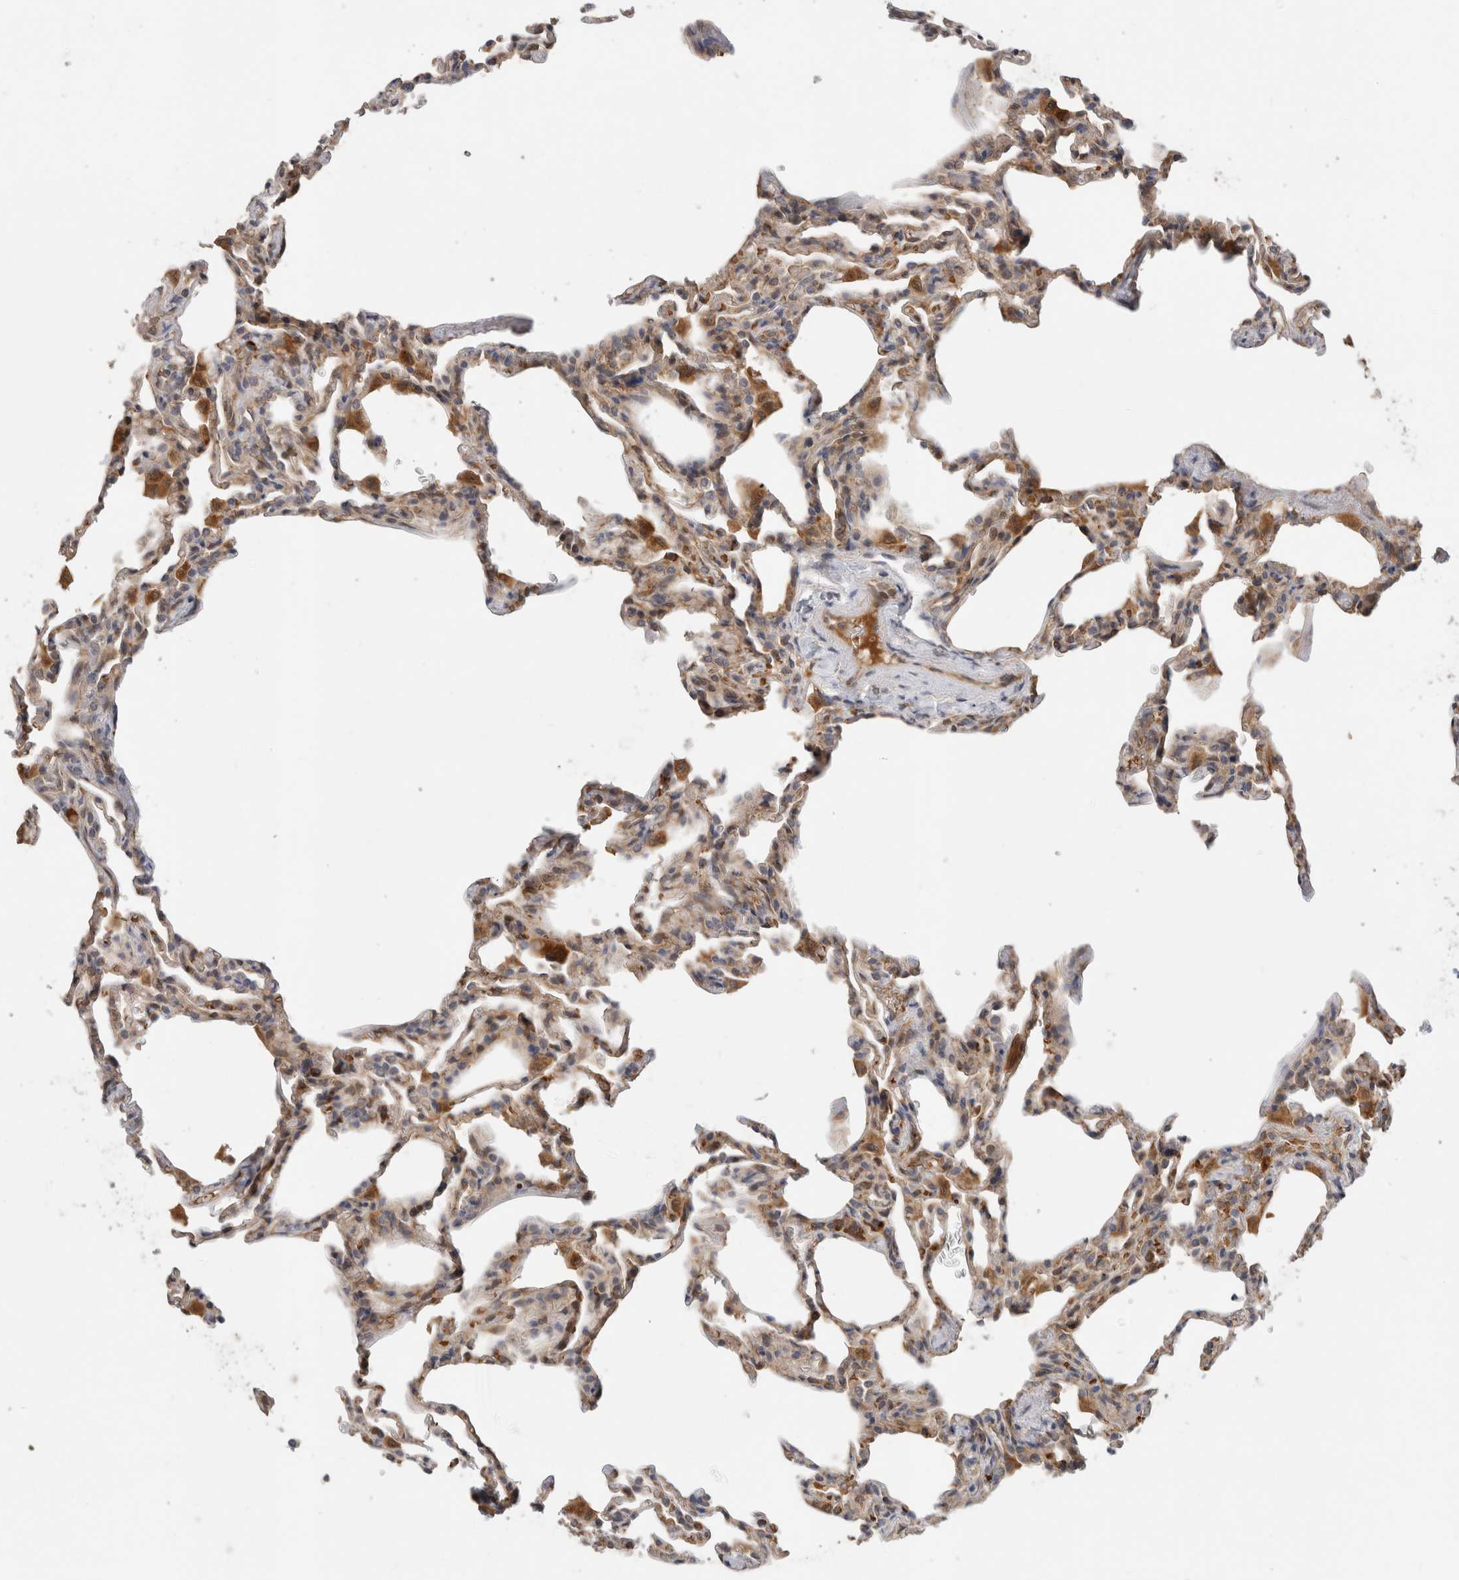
{"staining": {"intensity": "moderate", "quantity": "<25%", "location": "cytoplasmic/membranous"}, "tissue": "lung", "cell_type": "Alveolar cells", "image_type": "normal", "snomed": [{"axis": "morphology", "description": "Normal tissue, NOS"}, {"axis": "topography", "description": "Lung"}], "caption": "Lung stained for a protein shows moderate cytoplasmic/membranous positivity in alveolar cells. (IHC, brightfield microscopy, high magnification).", "gene": "APOL2", "patient": {"sex": "male", "age": 20}}